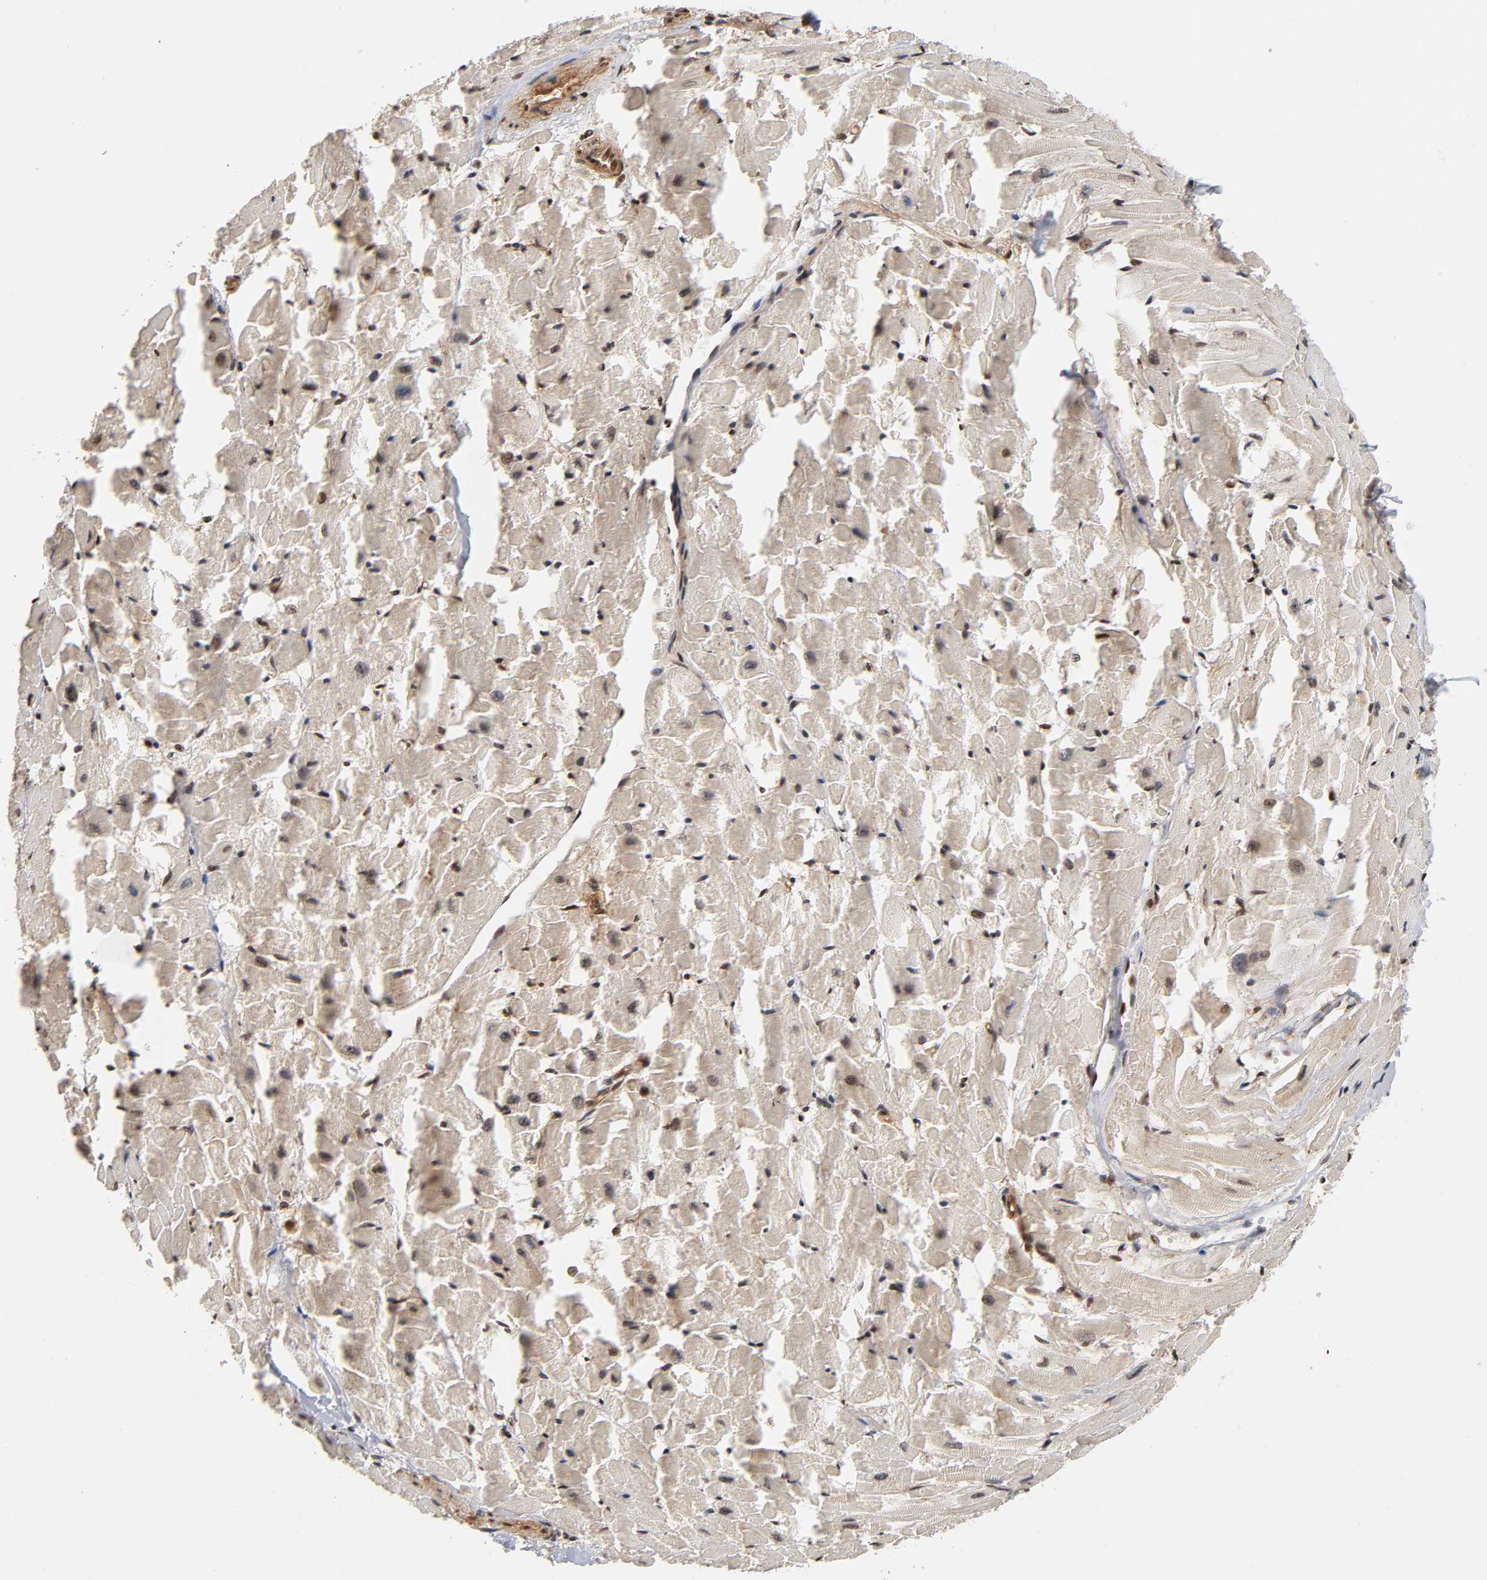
{"staining": {"intensity": "negative", "quantity": "none", "location": "none"}, "tissue": "heart muscle", "cell_type": "Cardiomyocytes", "image_type": "normal", "snomed": [{"axis": "morphology", "description": "Normal tissue, NOS"}, {"axis": "topography", "description": "Heart"}], "caption": "An immunohistochemistry (IHC) micrograph of benign heart muscle is shown. There is no staining in cardiomyocytes of heart muscle. (Brightfield microscopy of DAB immunohistochemistry (IHC) at high magnification).", "gene": "ITGAV", "patient": {"sex": "female", "age": 19}}